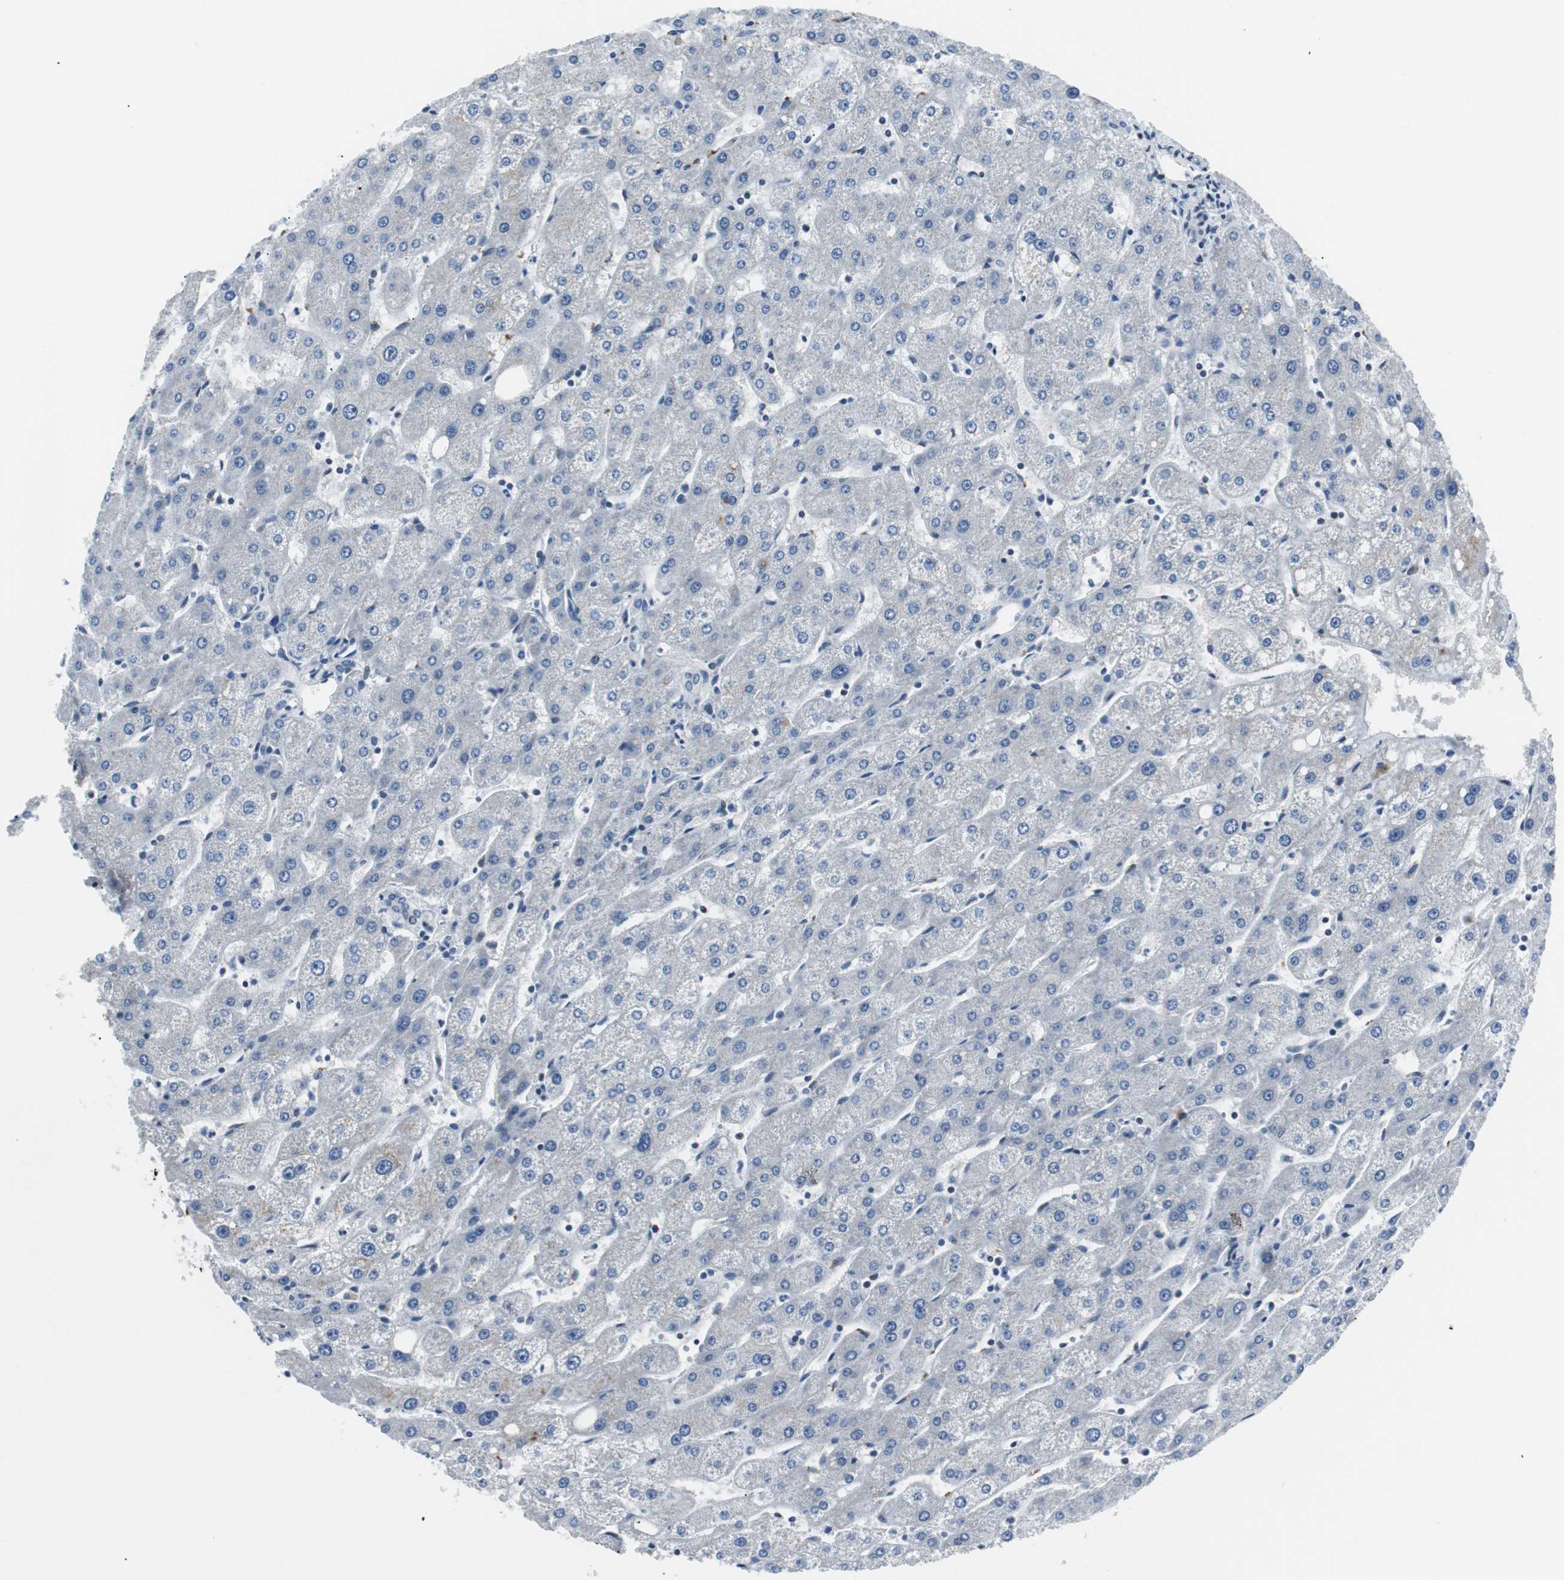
{"staining": {"intensity": "negative", "quantity": "none", "location": "none"}, "tissue": "liver", "cell_type": "Cholangiocytes", "image_type": "normal", "snomed": [{"axis": "morphology", "description": "Normal tissue, NOS"}, {"axis": "topography", "description": "Liver"}], "caption": "This micrograph is of normal liver stained with IHC to label a protein in brown with the nuclei are counter-stained blue. There is no staining in cholangiocytes. (DAB immunohistochemistry, high magnification).", "gene": "MTA1", "patient": {"sex": "male", "age": 67}}